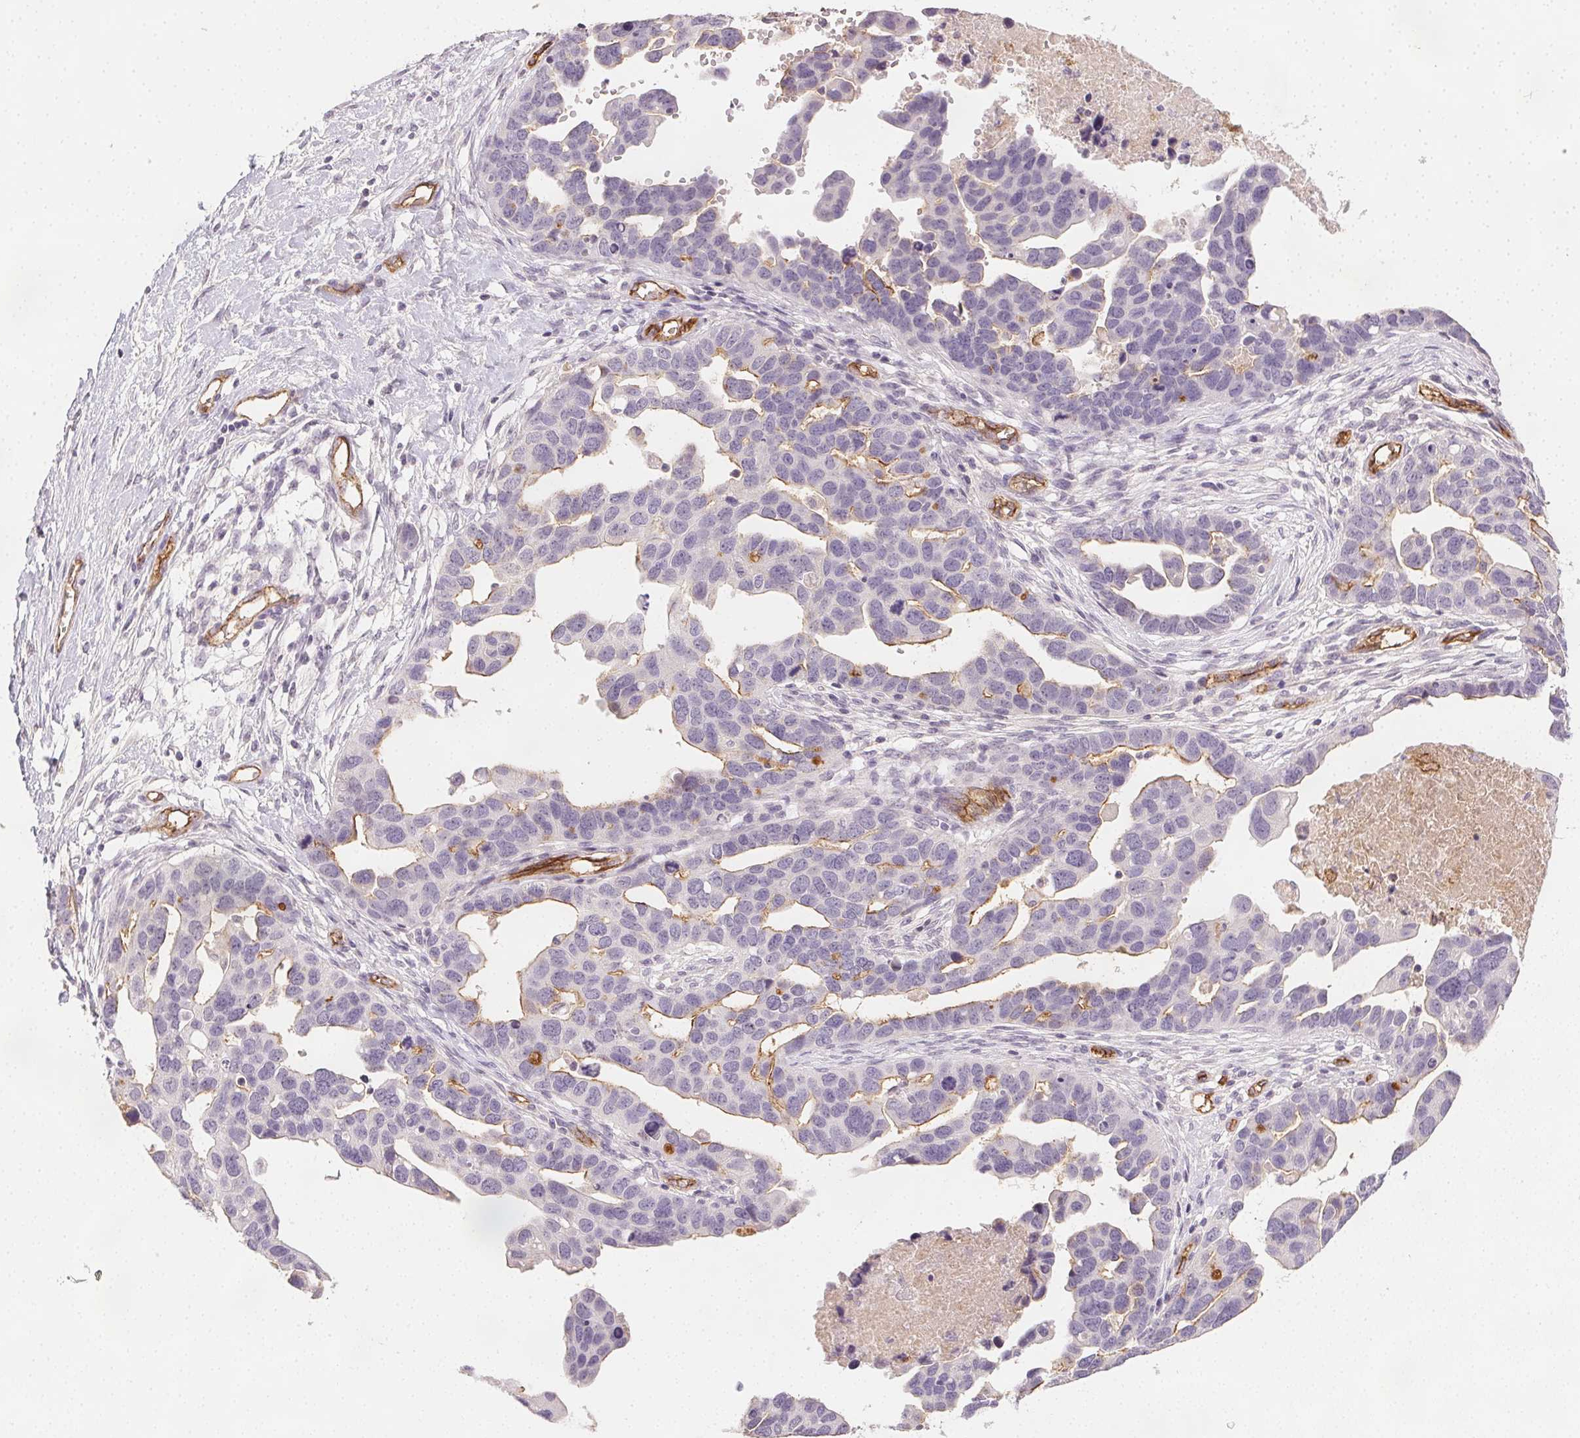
{"staining": {"intensity": "moderate", "quantity": "<25%", "location": "cytoplasmic/membranous"}, "tissue": "ovarian cancer", "cell_type": "Tumor cells", "image_type": "cancer", "snomed": [{"axis": "morphology", "description": "Cystadenocarcinoma, serous, NOS"}, {"axis": "topography", "description": "Ovary"}], "caption": "Immunohistochemistry image of neoplastic tissue: human ovarian serous cystadenocarcinoma stained using IHC shows low levels of moderate protein expression localized specifically in the cytoplasmic/membranous of tumor cells, appearing as a cytoplasmic/membranous brown color.", "gene": "PODXL", "patient": {"sex": "female", "age": 54}}